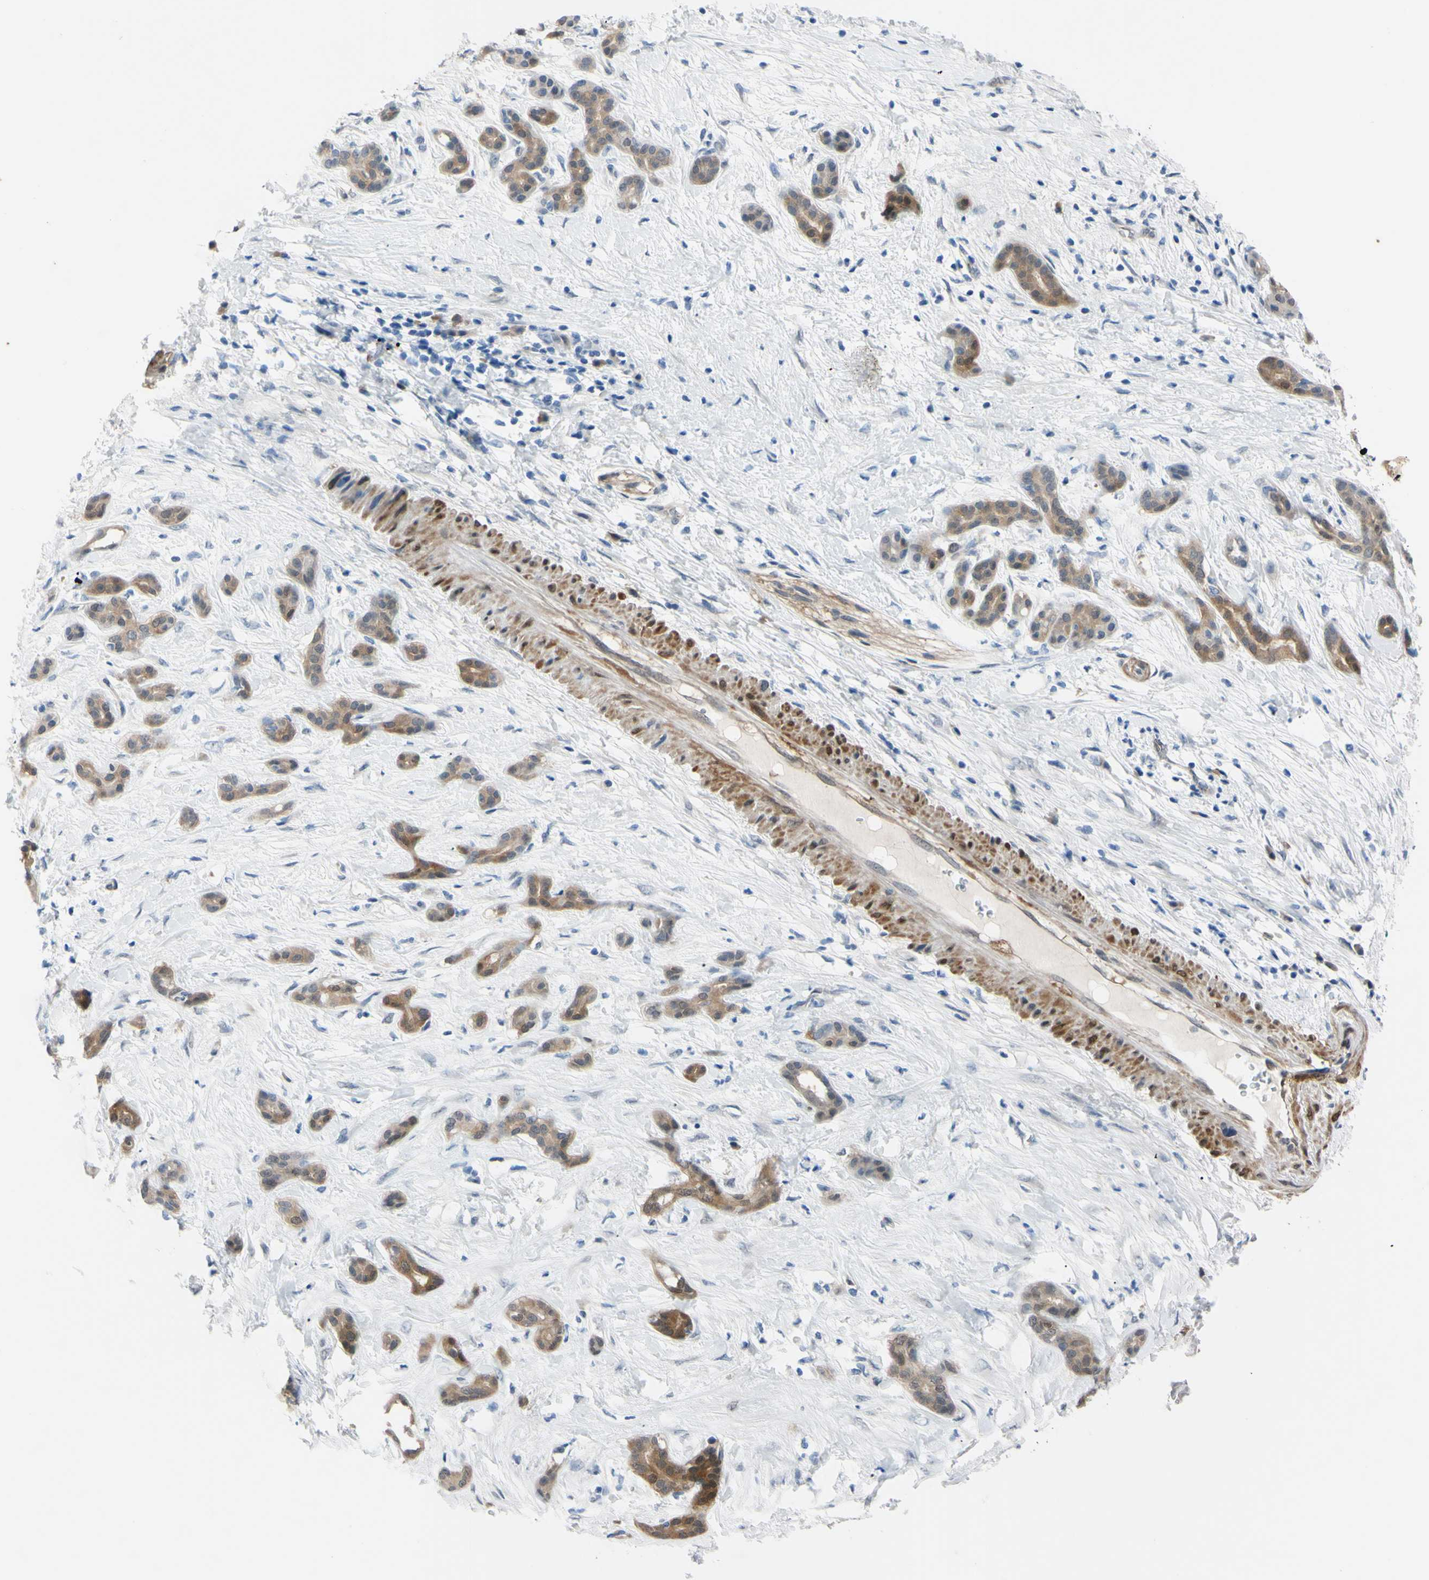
{"staining": {"intensity": "moderate", "quantity": ">75%", "location": "cytoplasmic/membranous"}, "tissue": "pancreatic cancer", "cell_type": "Tumor cells", "image_type": "cancer", "snomed": [{"axis": "morphology", "description": "Adenocarcinoma, NOS"}, {"axis": "topography", "description": "Pancreas"}], "caption": "The immunohistochemical stain labels moderate cytoplasmic/membranous expression in tumor cells of adenocarcinoma (pancreatic) tissue.", "gene": "NOL3", "patient": {"sex": "male", "age": 41}}